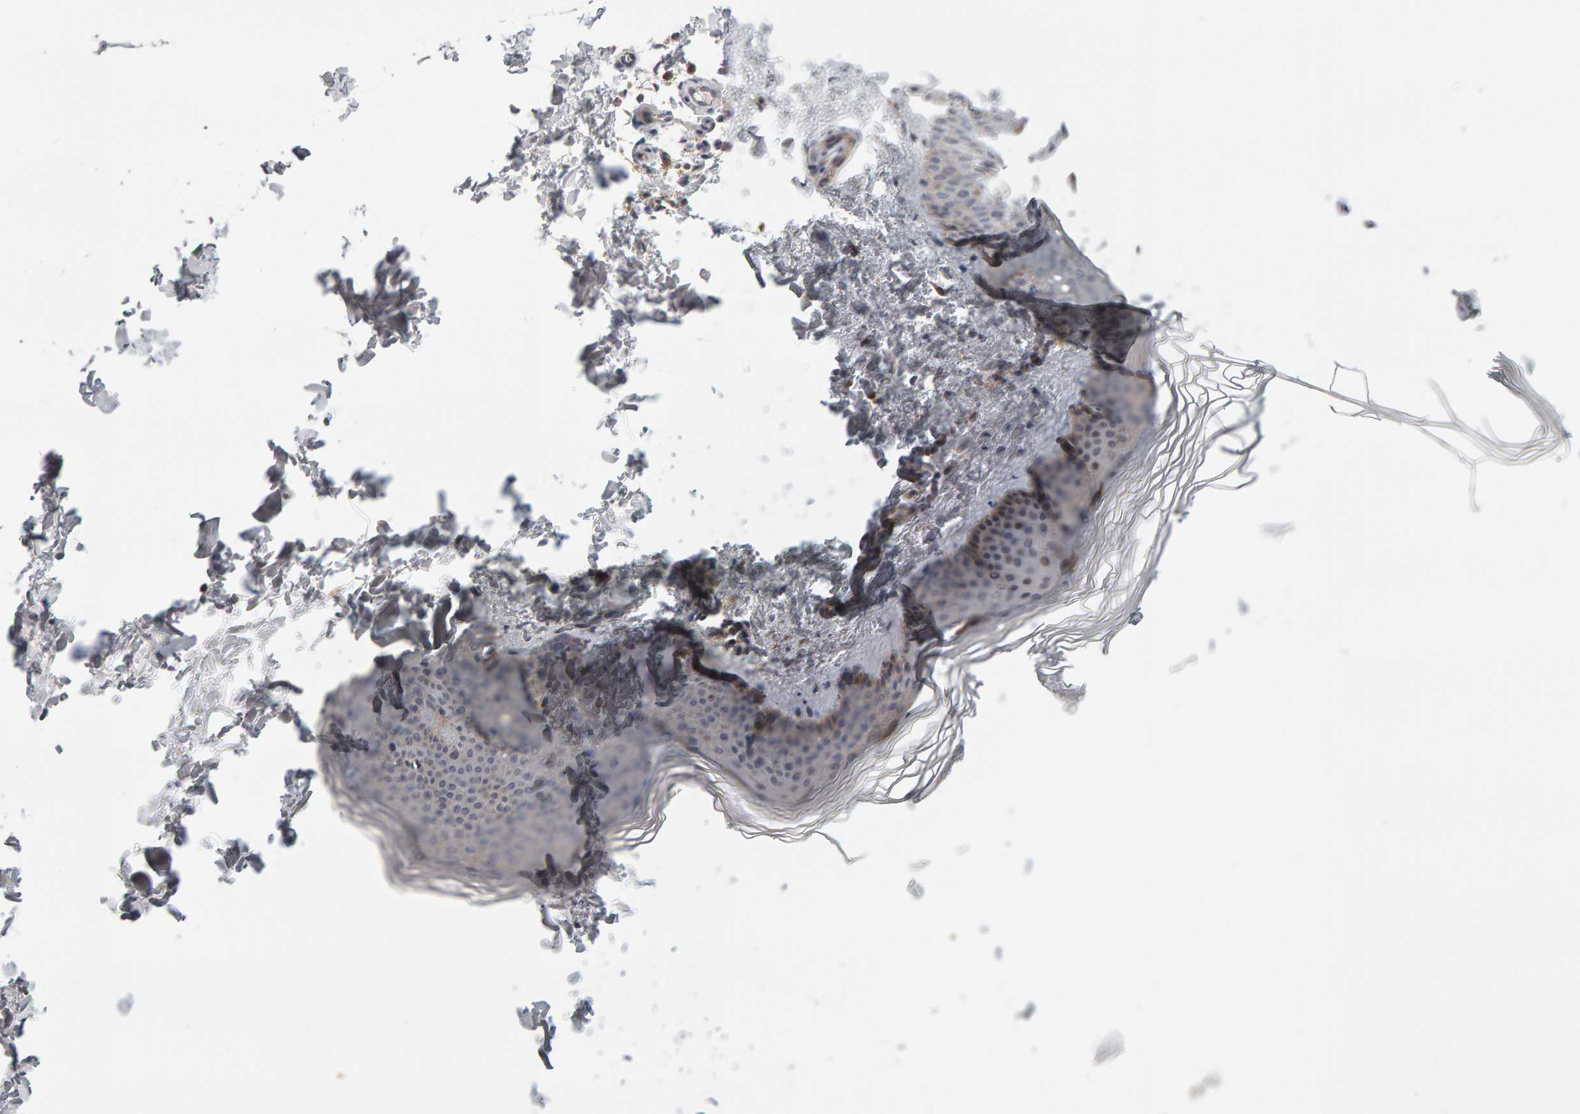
{"staining": {"intensity": "negative", "quantity": "none", "location": "none"}, "tissue": "skin", "cell_type": "Fibroblasts", "image_type": "normal", "snomed": [{"axis": "morphology", "description": "Normal tissue, NOS"}, {"axis": "topography", "description": "Skin"}], "caption": "Protein analysis of benign skin displays no significant positivity in fibroblasts. (Immunohistochemistry (ihc), brightfield microscopy, high magnification).", "gene": "MSRA", "patient": {"sex": "female", "age": 27}}